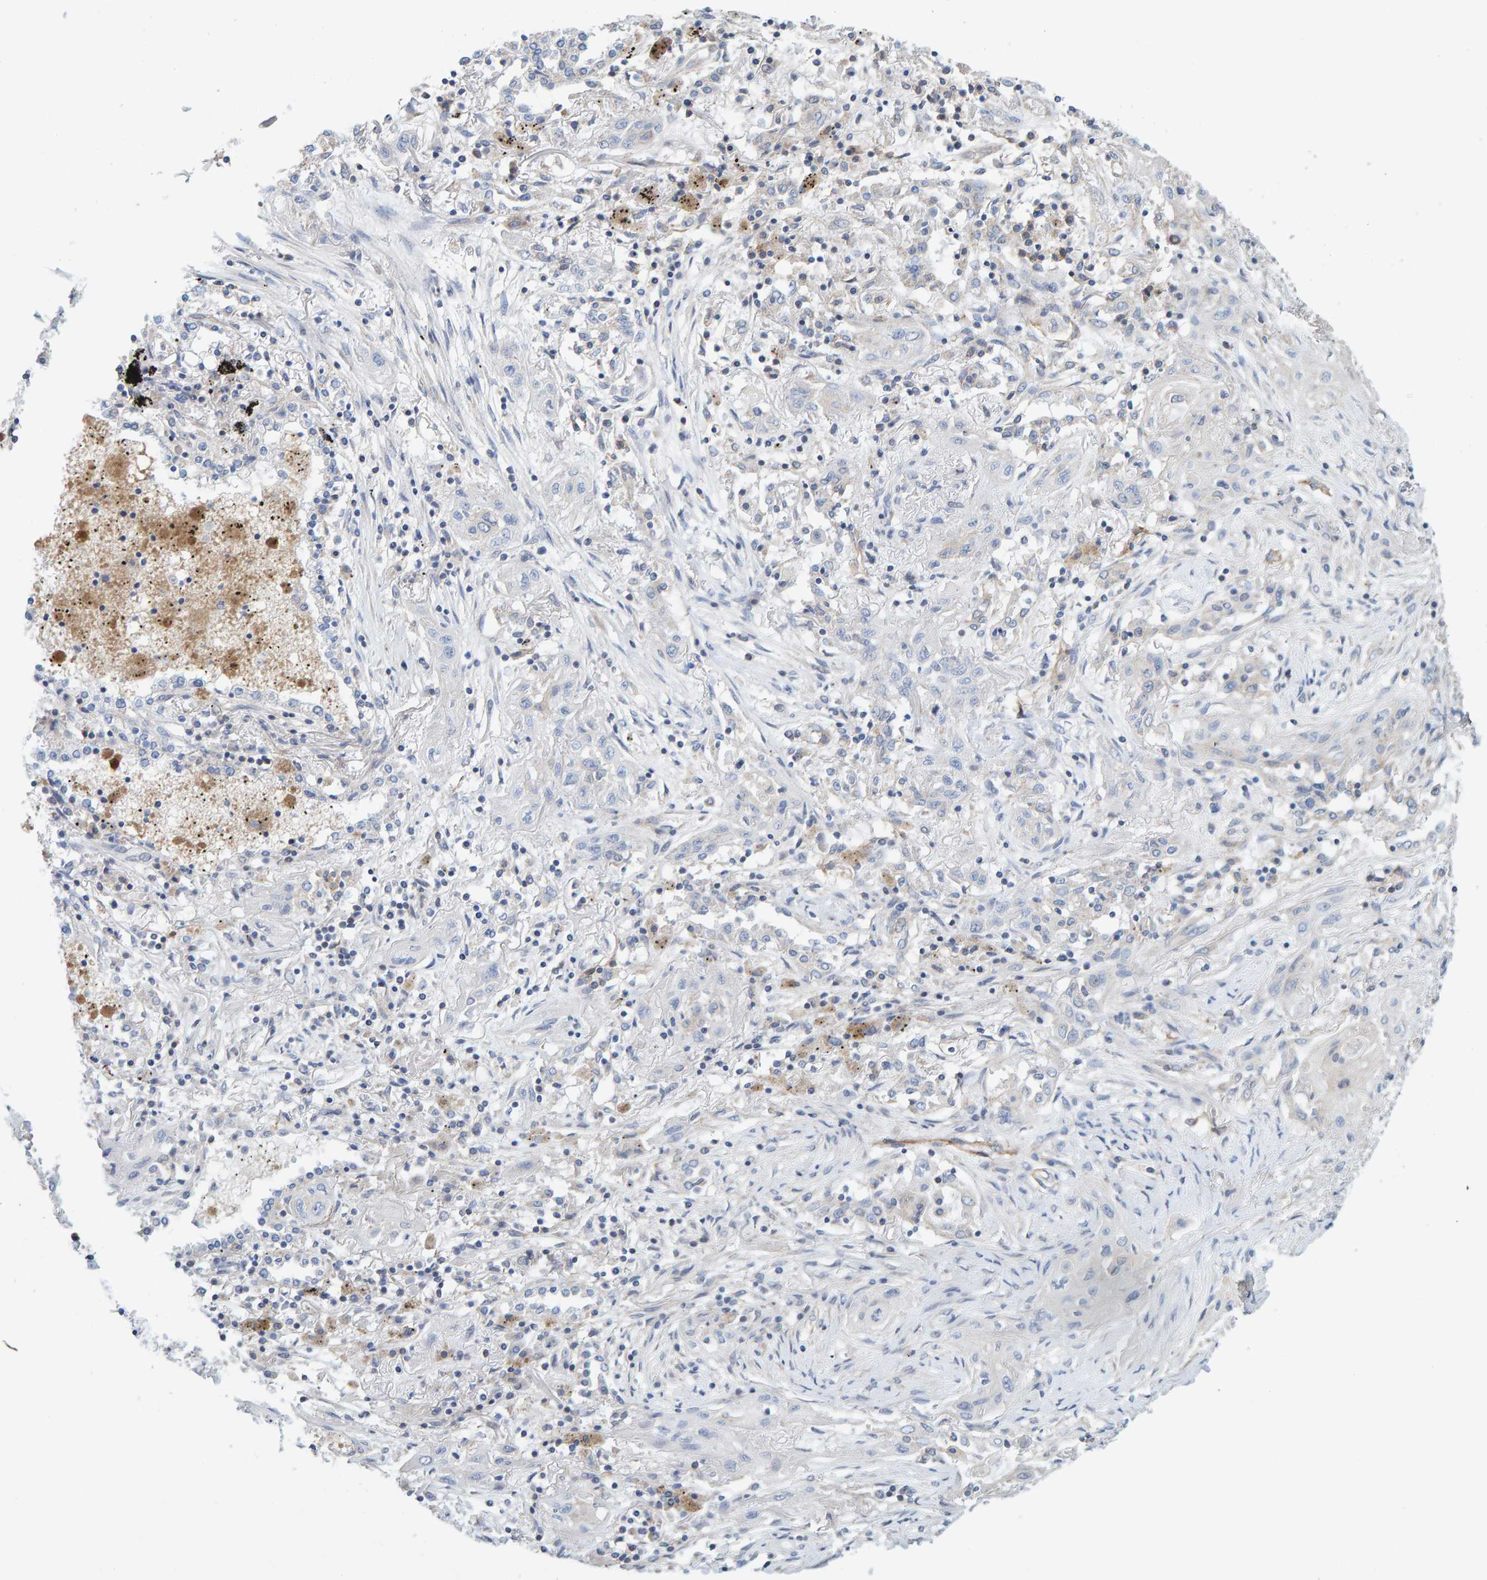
{"staining": {"intensity": "negative", "quantity": "none", "location": "none"}, "tissue": "lung cancer", "cell_type": "Tumor cells", "image_type": "cancer", "snomed": [{"axis": "morphology", "description": "Squamous cell carcinoma, NOS"}, {"axis": "topography", "description": "Lung"}], "caption": "DAB (3,3'-diaminobenzidine) immunohistochemical staining of human squamous cell carcinoma (lung) shows no significant staining in tumor cells.", "gene": "RGP1", "patient": {"sex": "female", "age": 47}}